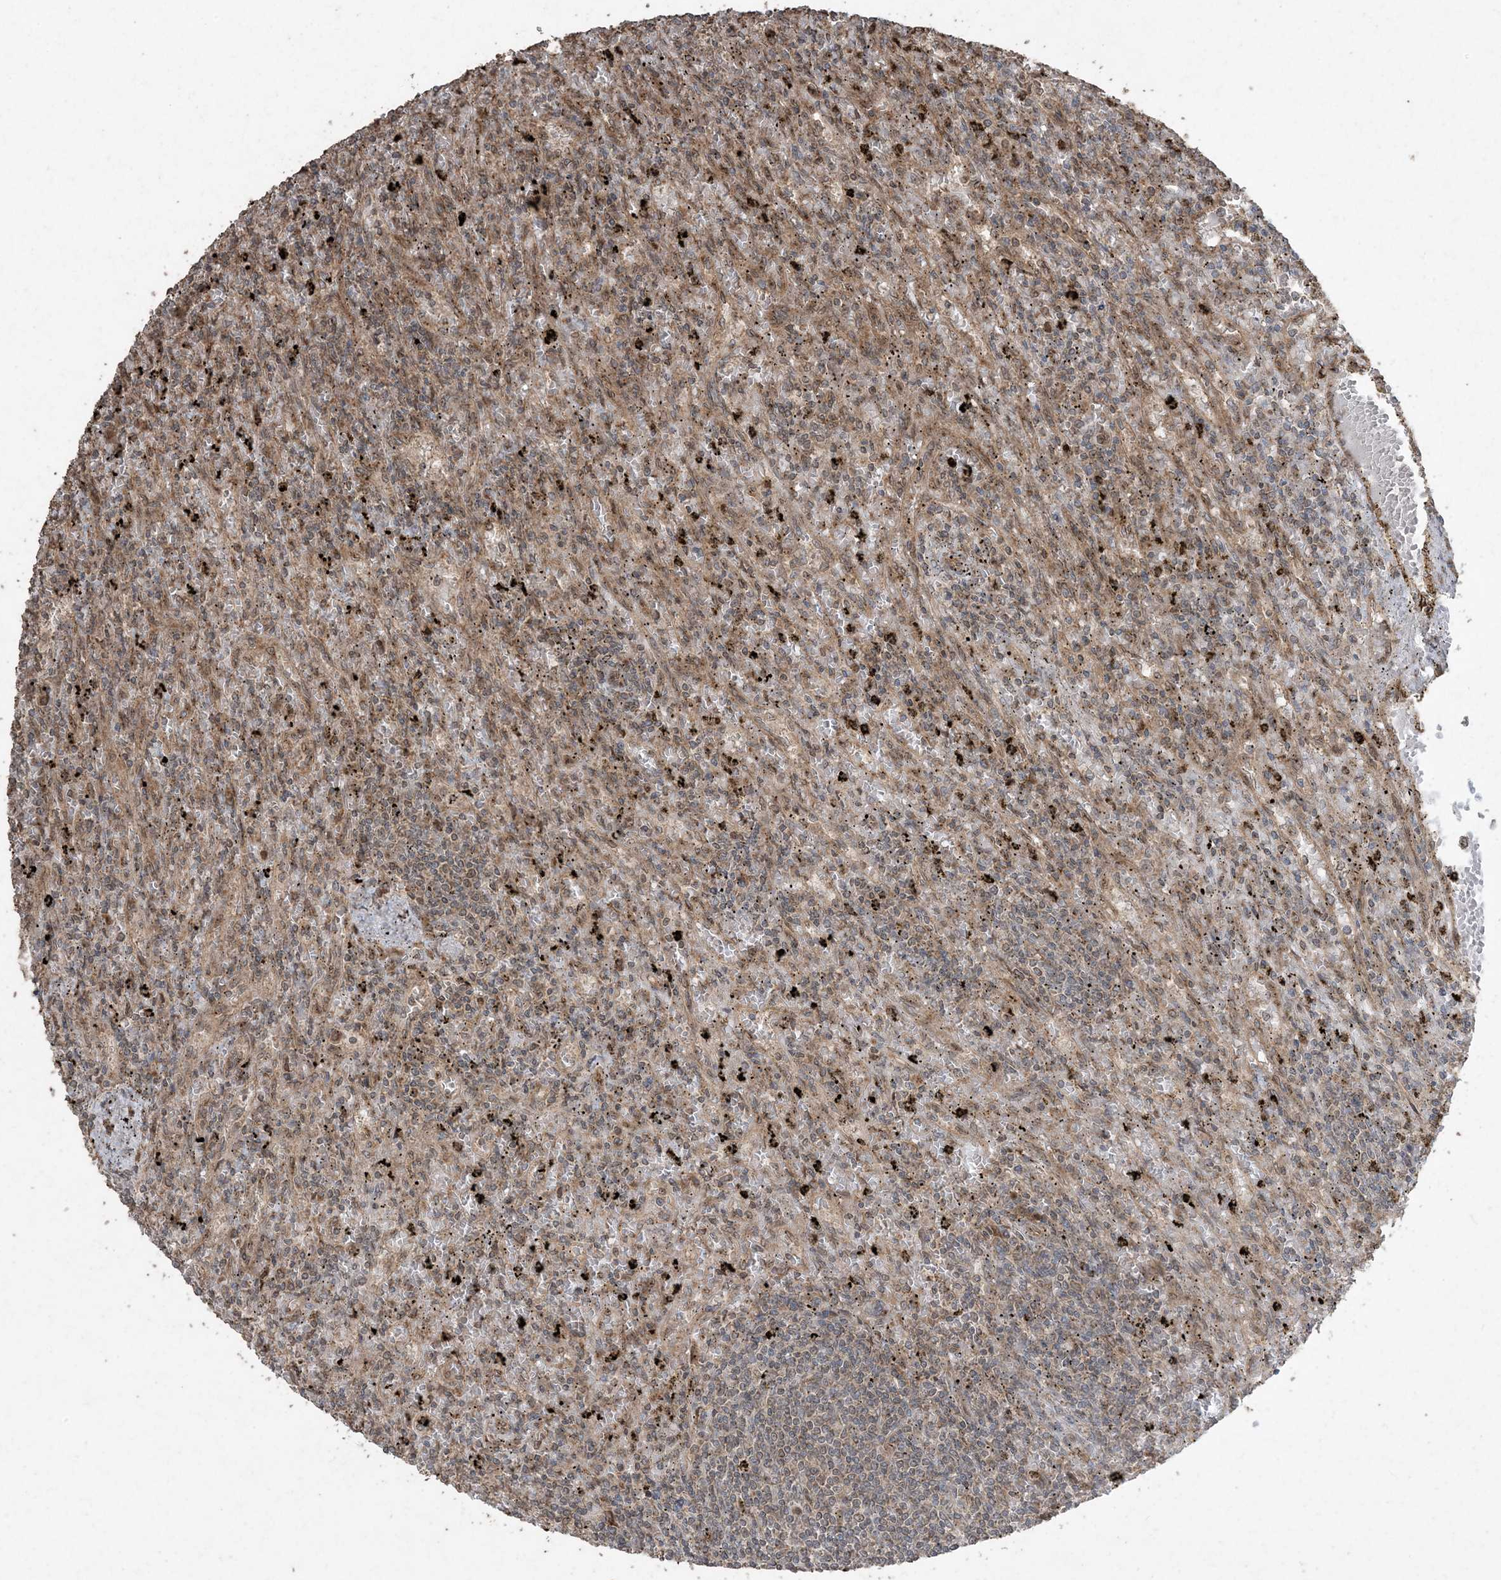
{"staining": {"intensity": "weak", "quantity": "25%-75%", "location": "cytoplasmic/membranous"}, "tissue": "lymphoma", "cell_type": "Tumor cells", "image_type": "cancer", "snomed": [{"axis": "morphology", "description": "Malignant lymphoma, non-Hodgkin's type, Low grade"}, {"axis": "topography", "description": "Spleen"}], "caption": "Lymphoma stained with a brown dye displays weak cytoplasmic/membranous positive staining in approximately 25%-75% of tumor cells.", "gene": "DDX19B", "patient": {"sex": "male", "age": 76}}